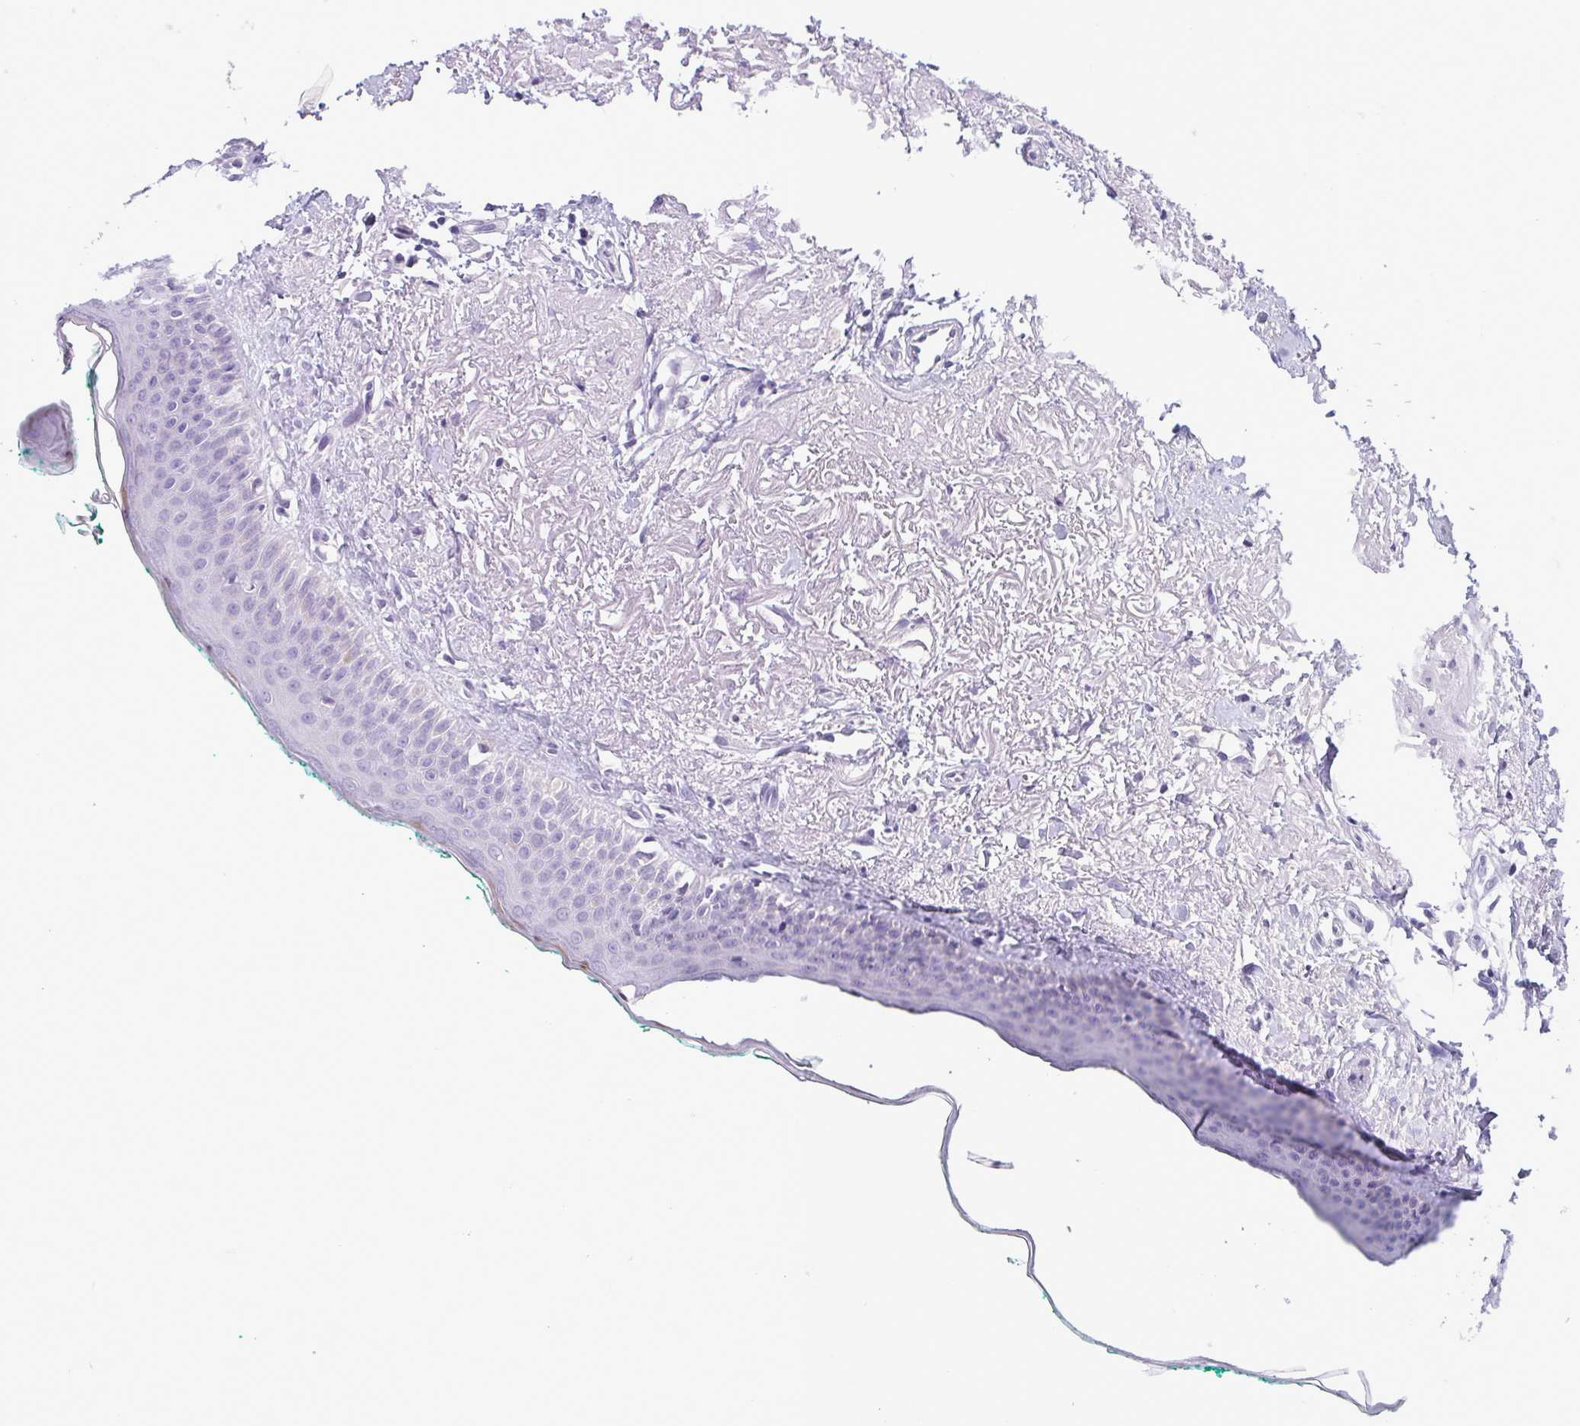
{"staining": {"intensity": "negative", "quantity": "none", "location": "none"}, "tissue": "oral mucosa", "cell_type": "Squamous epithelial cells", "image_type": "normal", "snomed": [{"axis": "morphology", "description": "Normal tissue, NOS"}, {"axis": "topography", "description": "Oral tissue"}], "caption": "This is a micrograph of immunohistochemistry (IHC) staining of normal oral mucosa, which shows no expression in squamous epithelial cells.", "gene": "INAFM1", "patient": {"sex": "female", "age": 70}}